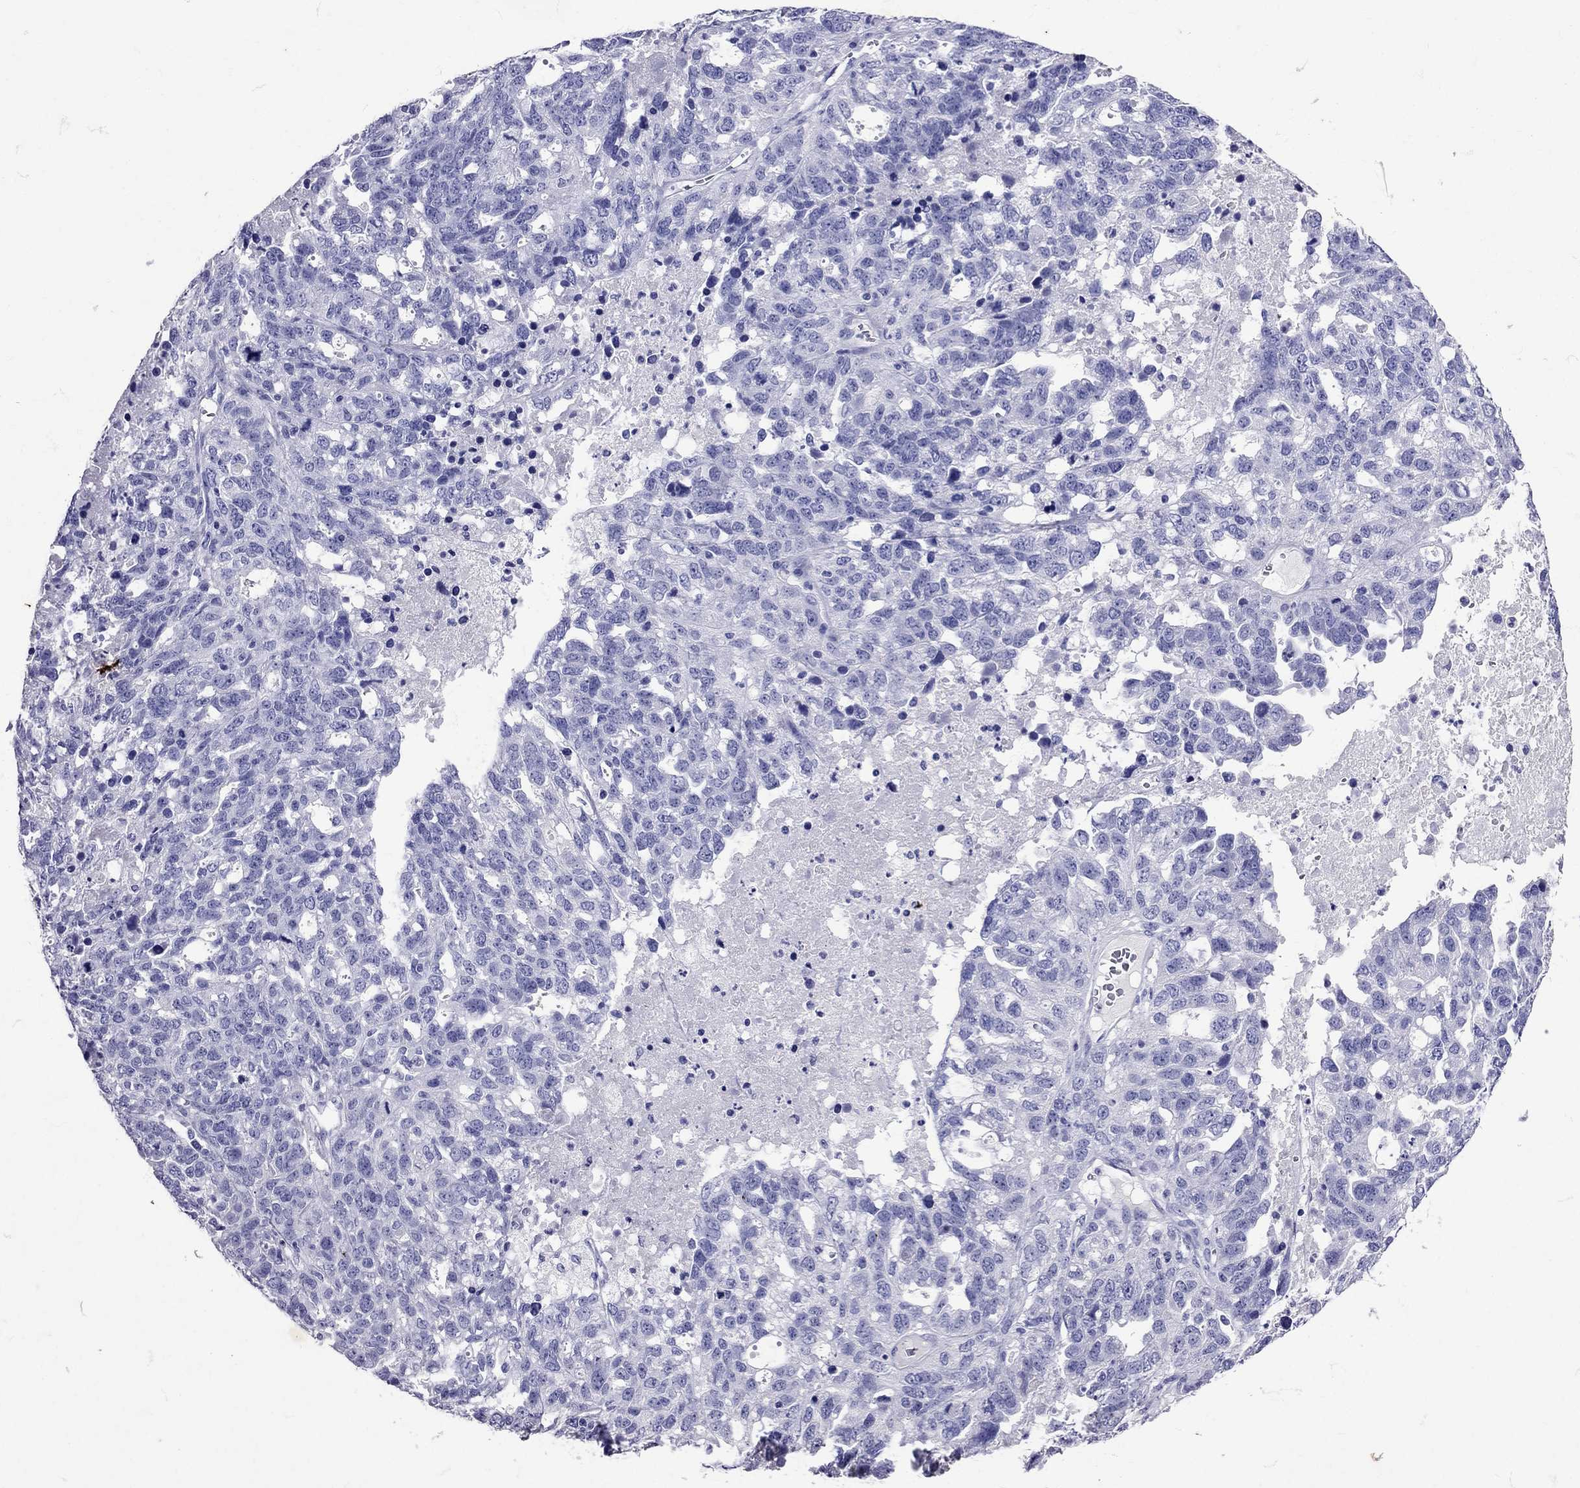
{"staining": {"intensity": "negative", "quantity": "none", "location": "none"}, "tissue": "ovarian cancer", "cell_type": "Tumor cells", "image_type": "cancer", "snomed": [{"axis": "morphology", "description": "Cystadenocarcinoma, serous, NOS"}, {"axis": "topography", "description": "Ovary"}], "caption": "Immunohistochemistry micrograph of human ovarian cancer (serous cystadenocarcinoma) stained for a protein (brown), which displays no expression in tumor cells.", "gene": "AVP", "patient": {"sex": "female", "age": 71}}